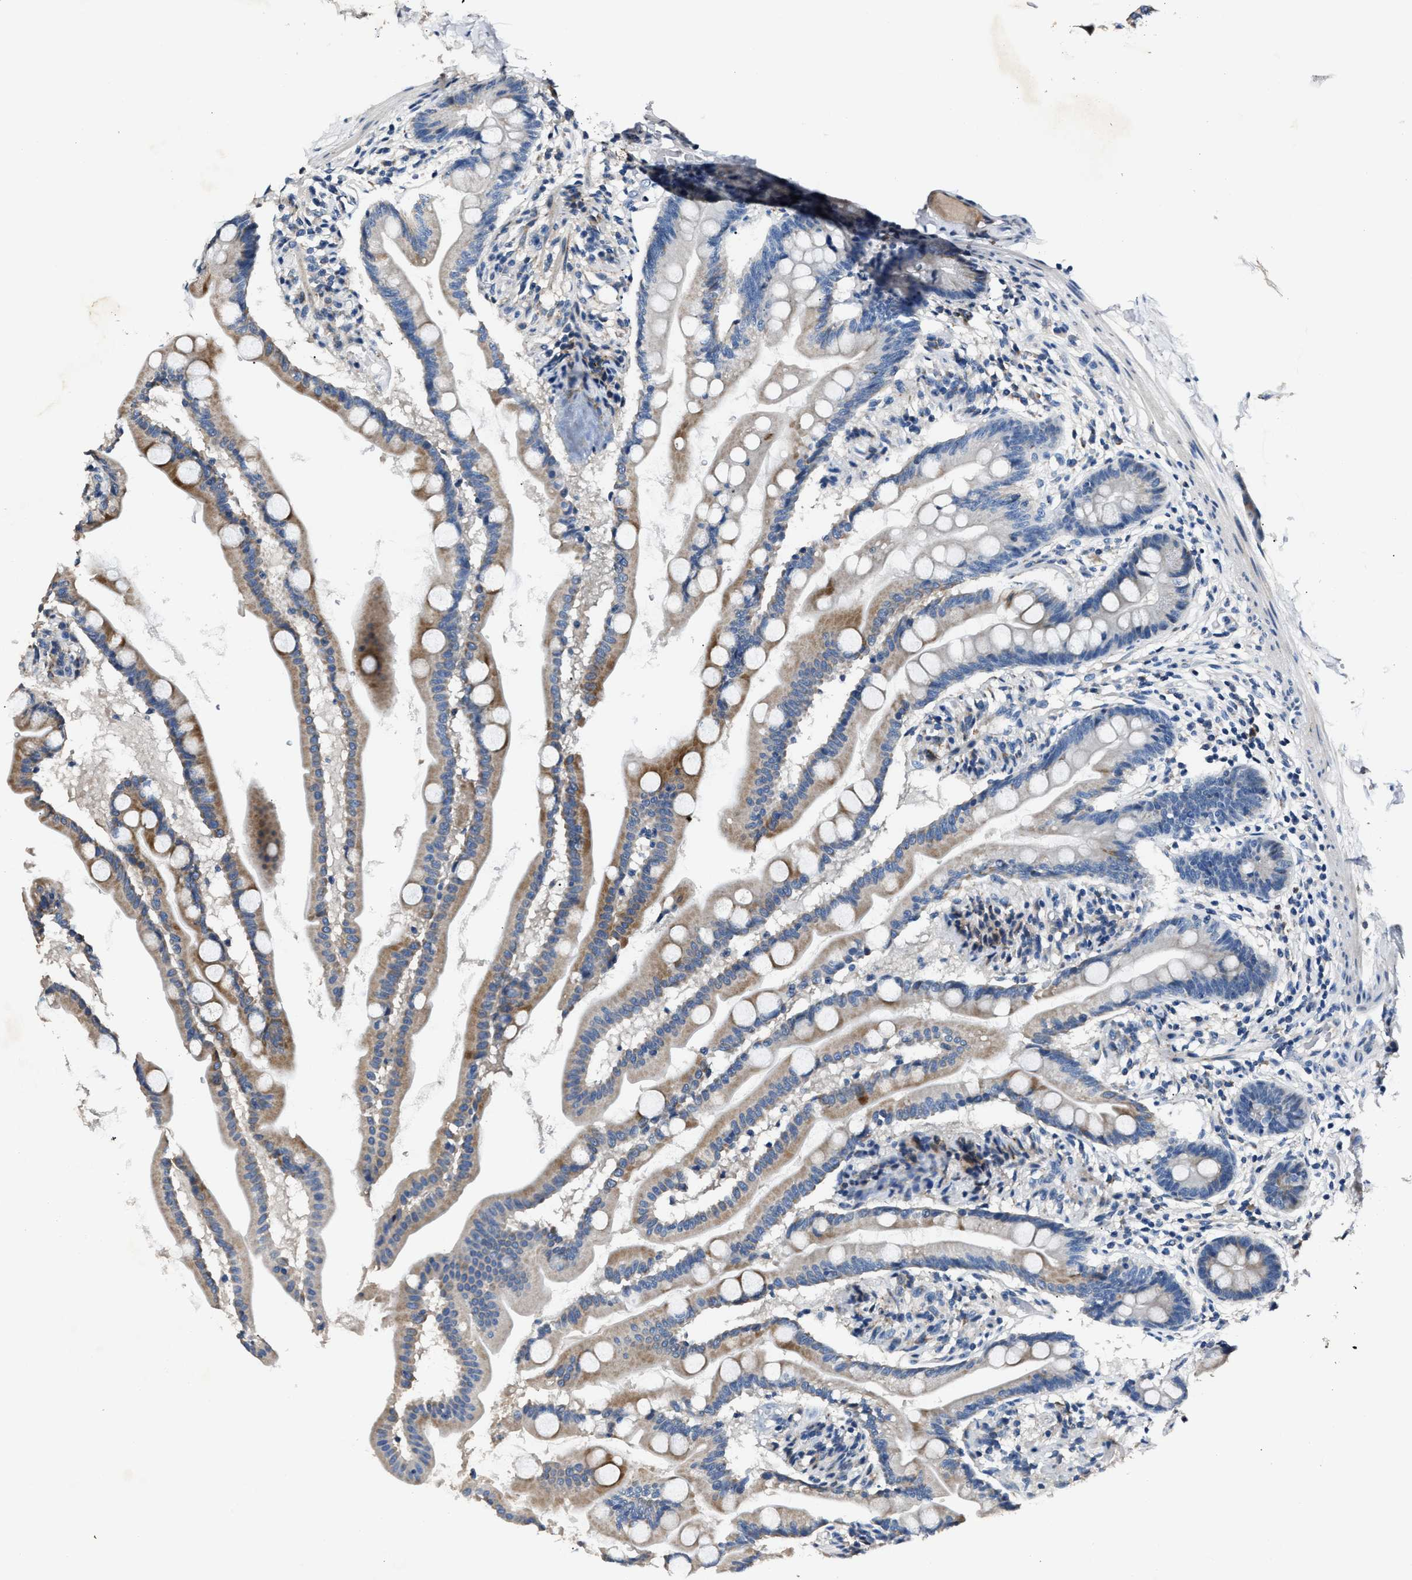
{"staining": {"intensity": "moderate", "quantity": "25%-75%", "location": "cytoplasmic/membranous"}, "tissue": "small intestine", "cell_type": "Glandular cells", "image_type": "normal", "snomed": [{"axis": "morphology", "description": "Normal tissue, NOS"}, {"axis": "topography", "description": "Small intestine"}], "caption": "A medium amount of moderate cytoplasmic/membranous positivity is identified in approximately 25%-75% of glandular cells in normal small intestine.", "gene": "DNAJC24", "patient": {"sex": "female", "age": 56}}